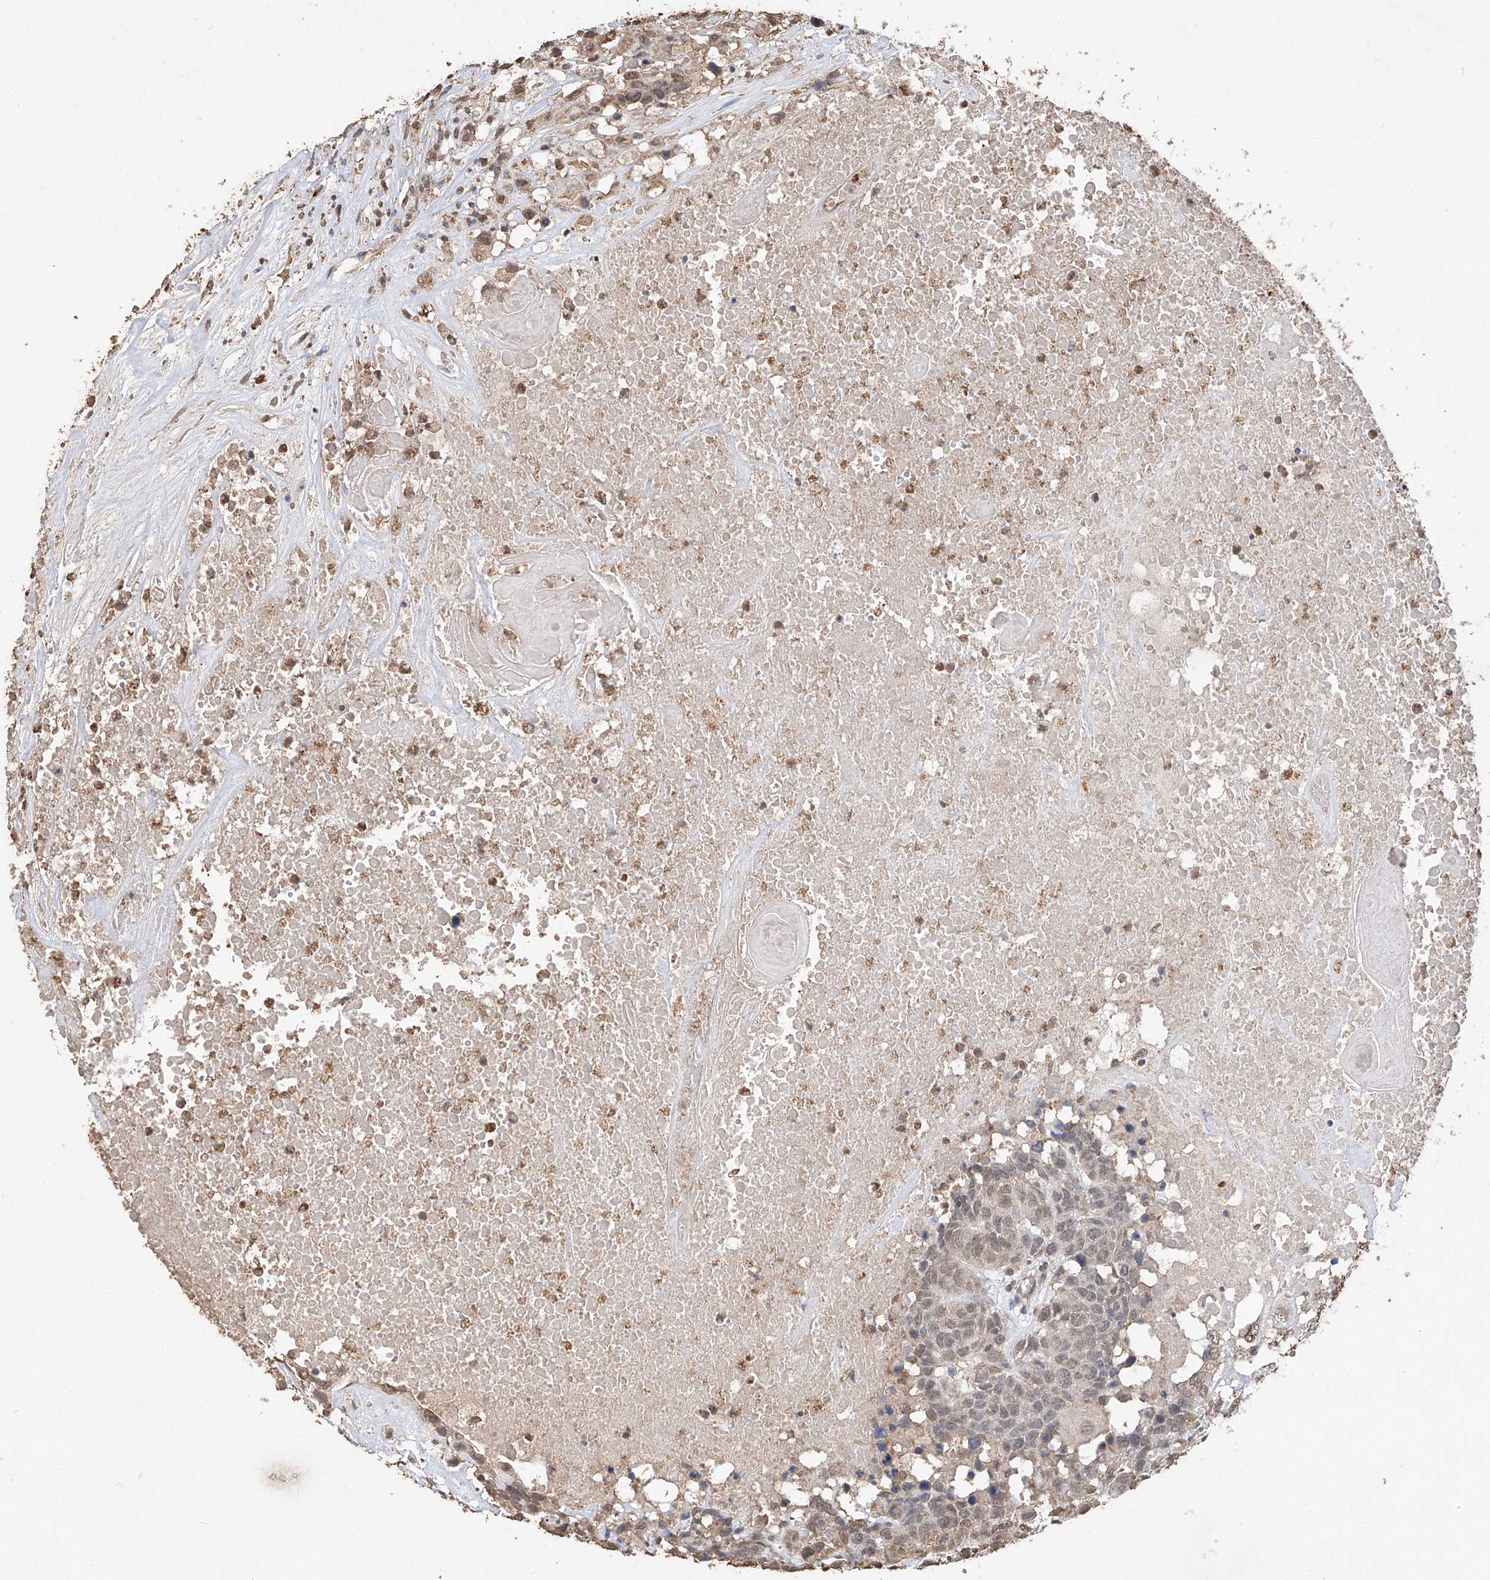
{"staining": {"intensity": "moderate", "quantity": "25%-75%", "location": "nuclear"}, "tissue": "head and neck cancer", "cell_type": "Tumor cells", "image_type": "cancer", "snomed": [{"axis": "morphology", "description": "Squamous cell carcinoma, NOS"}, {"axis": "topography", "description": "Head-Neck"}], "caption": "Human head and neck cancer stained with a protein marker exhibits moderate staining in tumor cells.", "gene": "ELOVL1", "patient": {"sex": "male", "age": 66}}